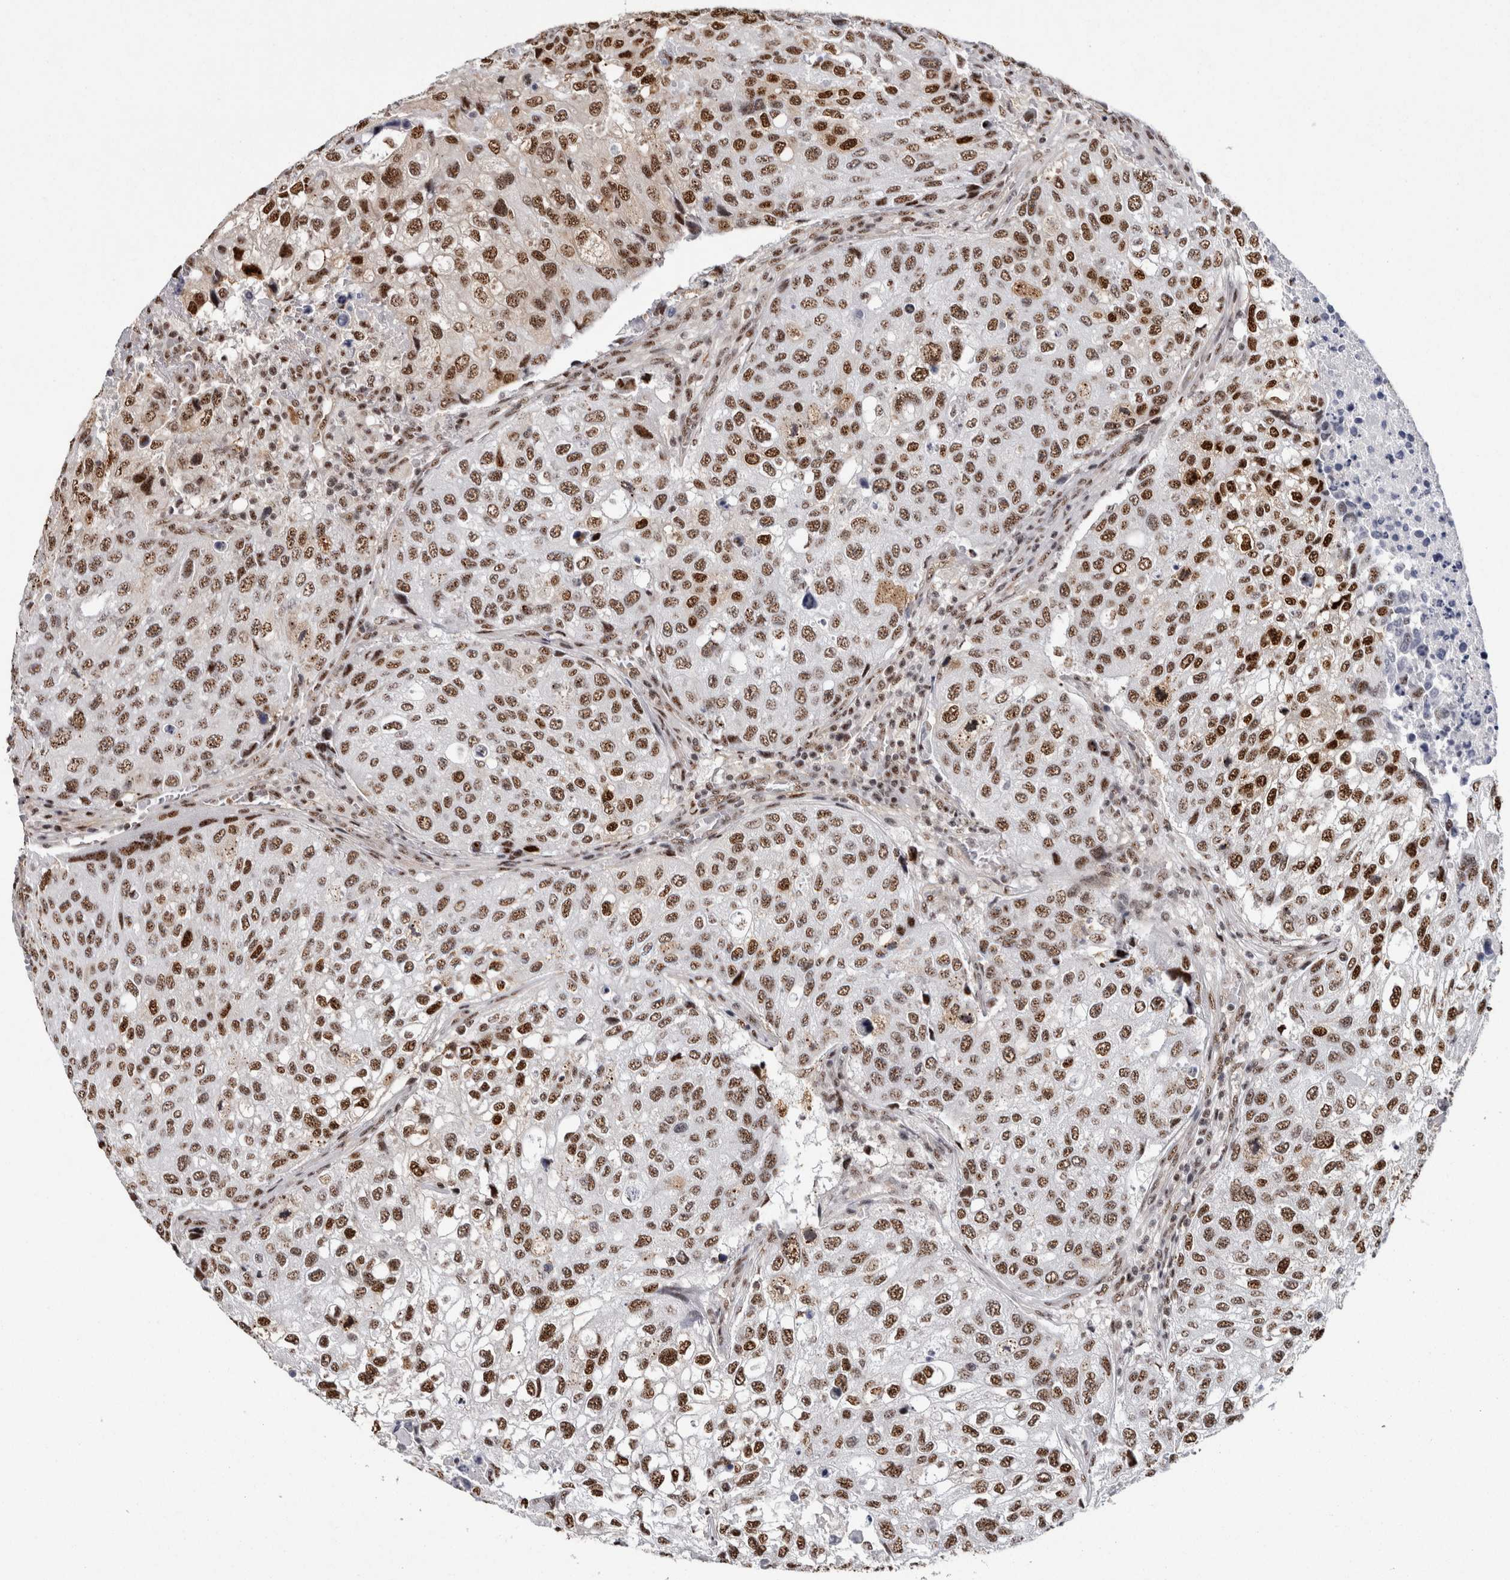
{"staining": {"intensity": "moderate", "quantity": ">75%", "location": "nuclear"}, "tissue": "urothelial cancer", "cell_type": "Tumor cells", "image_type": "cancer", "snomed": [{"axis": "morphology", "description": "Urothelial carcinoma, High grade"}, {"axis": "topography", "description": "Lymph node"}, {"axis": "topography", "description": "Urinary bladder"}], "caption": "There is medium levels of moderate nuclear positivity in tumor cells of high-grade urothelial carcinoma, as demonstrated by immunohistochemical staining (brown color).", "gene": "MKNK1", "patient": {"sex": "male", "age": 51}}